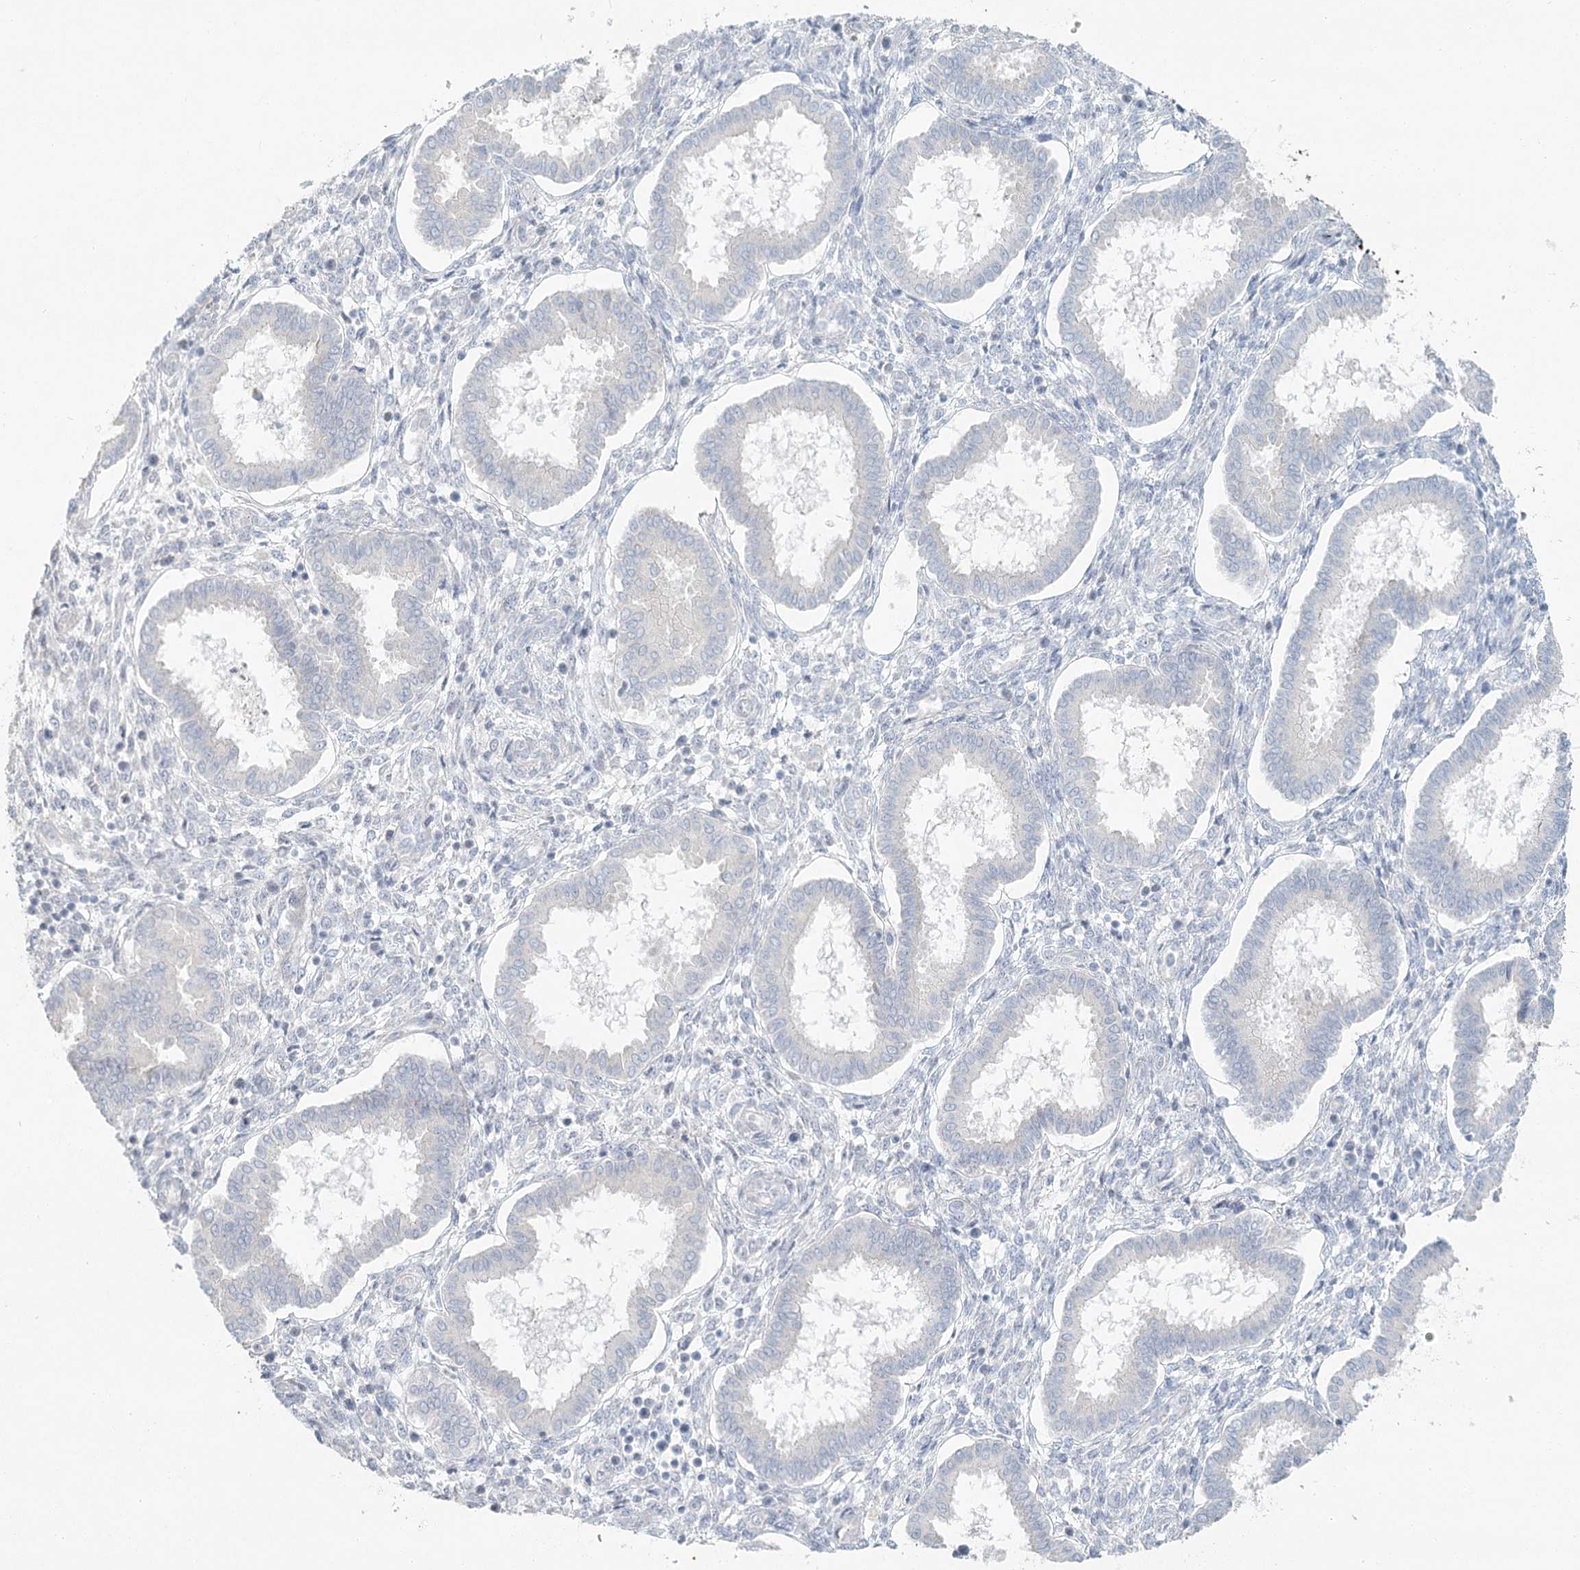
{"staining": {"intensity": "negative", "quantity": "none", "location": "none"}, "tissue": "endometrium", "cell_type": "Cells in endometrial stroma", "image_type": "normal", "snomed": [{"axis": "morphology", "description": "Normal tissue, NOS"}, {"axis": "topography", "description": "Endometrium"}], "caption": "Endometrium was stained to show a protein in brown. There is no significant staining in cells in endometrial stroma. Nuclei are stained in blue.", "gene": "LRP2BP", "patient": {"sex": "female", "age": 24}}